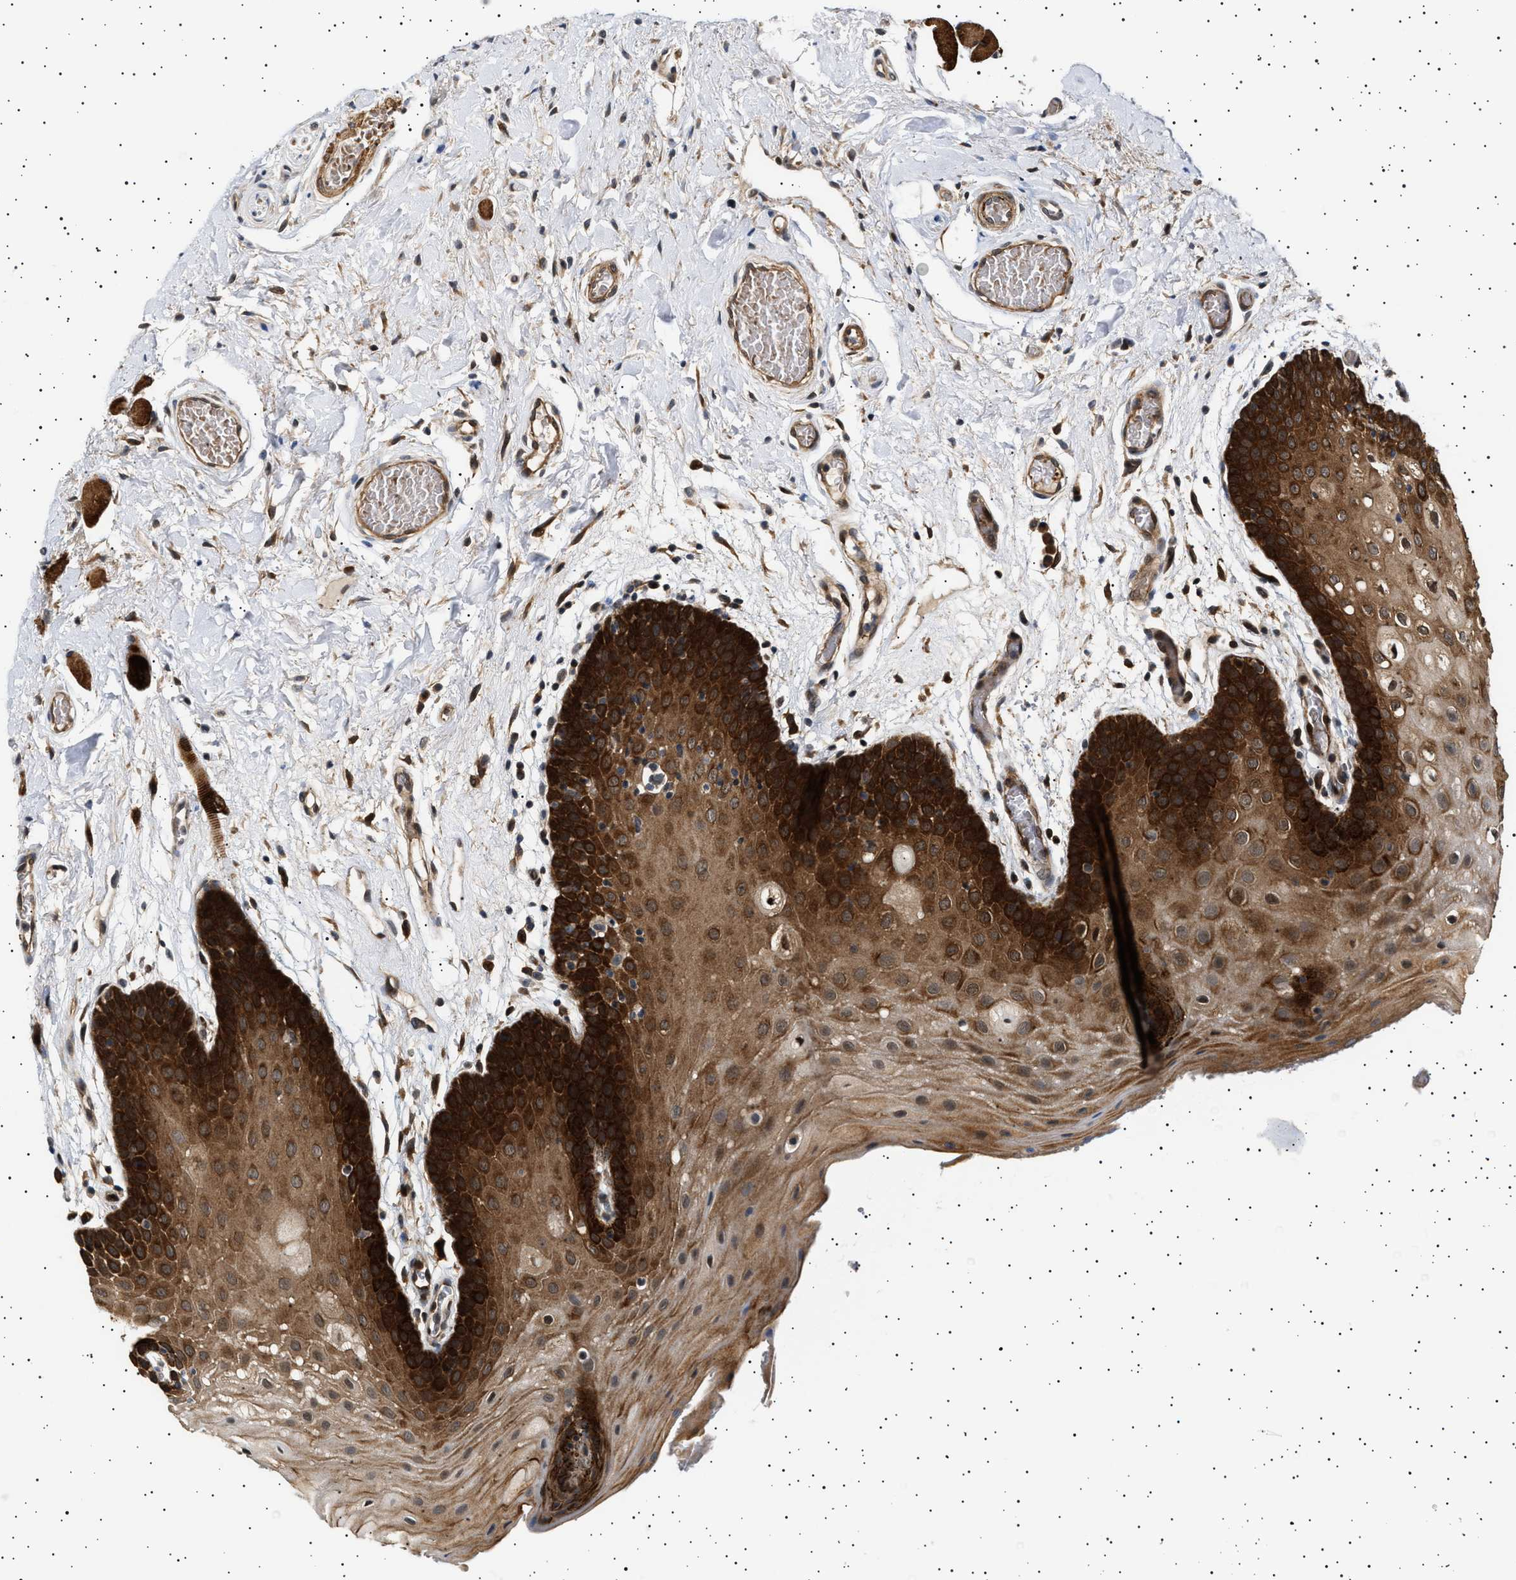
{"staining": {"intensity": "strong", "quantity": ">75%", "location": "cytoplasmic/membranous"}, "tissue": "oral mucosa", "cell_type": "Squamous epithelial cells", "image_type": "normal", "snomed": [{"axis": "morphology", "description": "Normal tissue, NOS"}, {"axis": "morphology", "description": "Squamous cell carcinoma, NOS"}, {"axis": "topography", "description": "Oral tissue"}, {"axis": "topography", "description": "Head-Neck"}], "caption": "Immunohistochemical staining of benign human oral mucosa displays high levels of strong cytoplasmic/membranous expression in approximately >75% of squamous epithelial cells. (Stains: DAB (3,3'-diaminobenzidine) in brown, nuclei in blue, Microscopy: brightfield microscopy at high magnification).", "gene": "BAG3", "patient": {"sex": "male", "age": 71}}